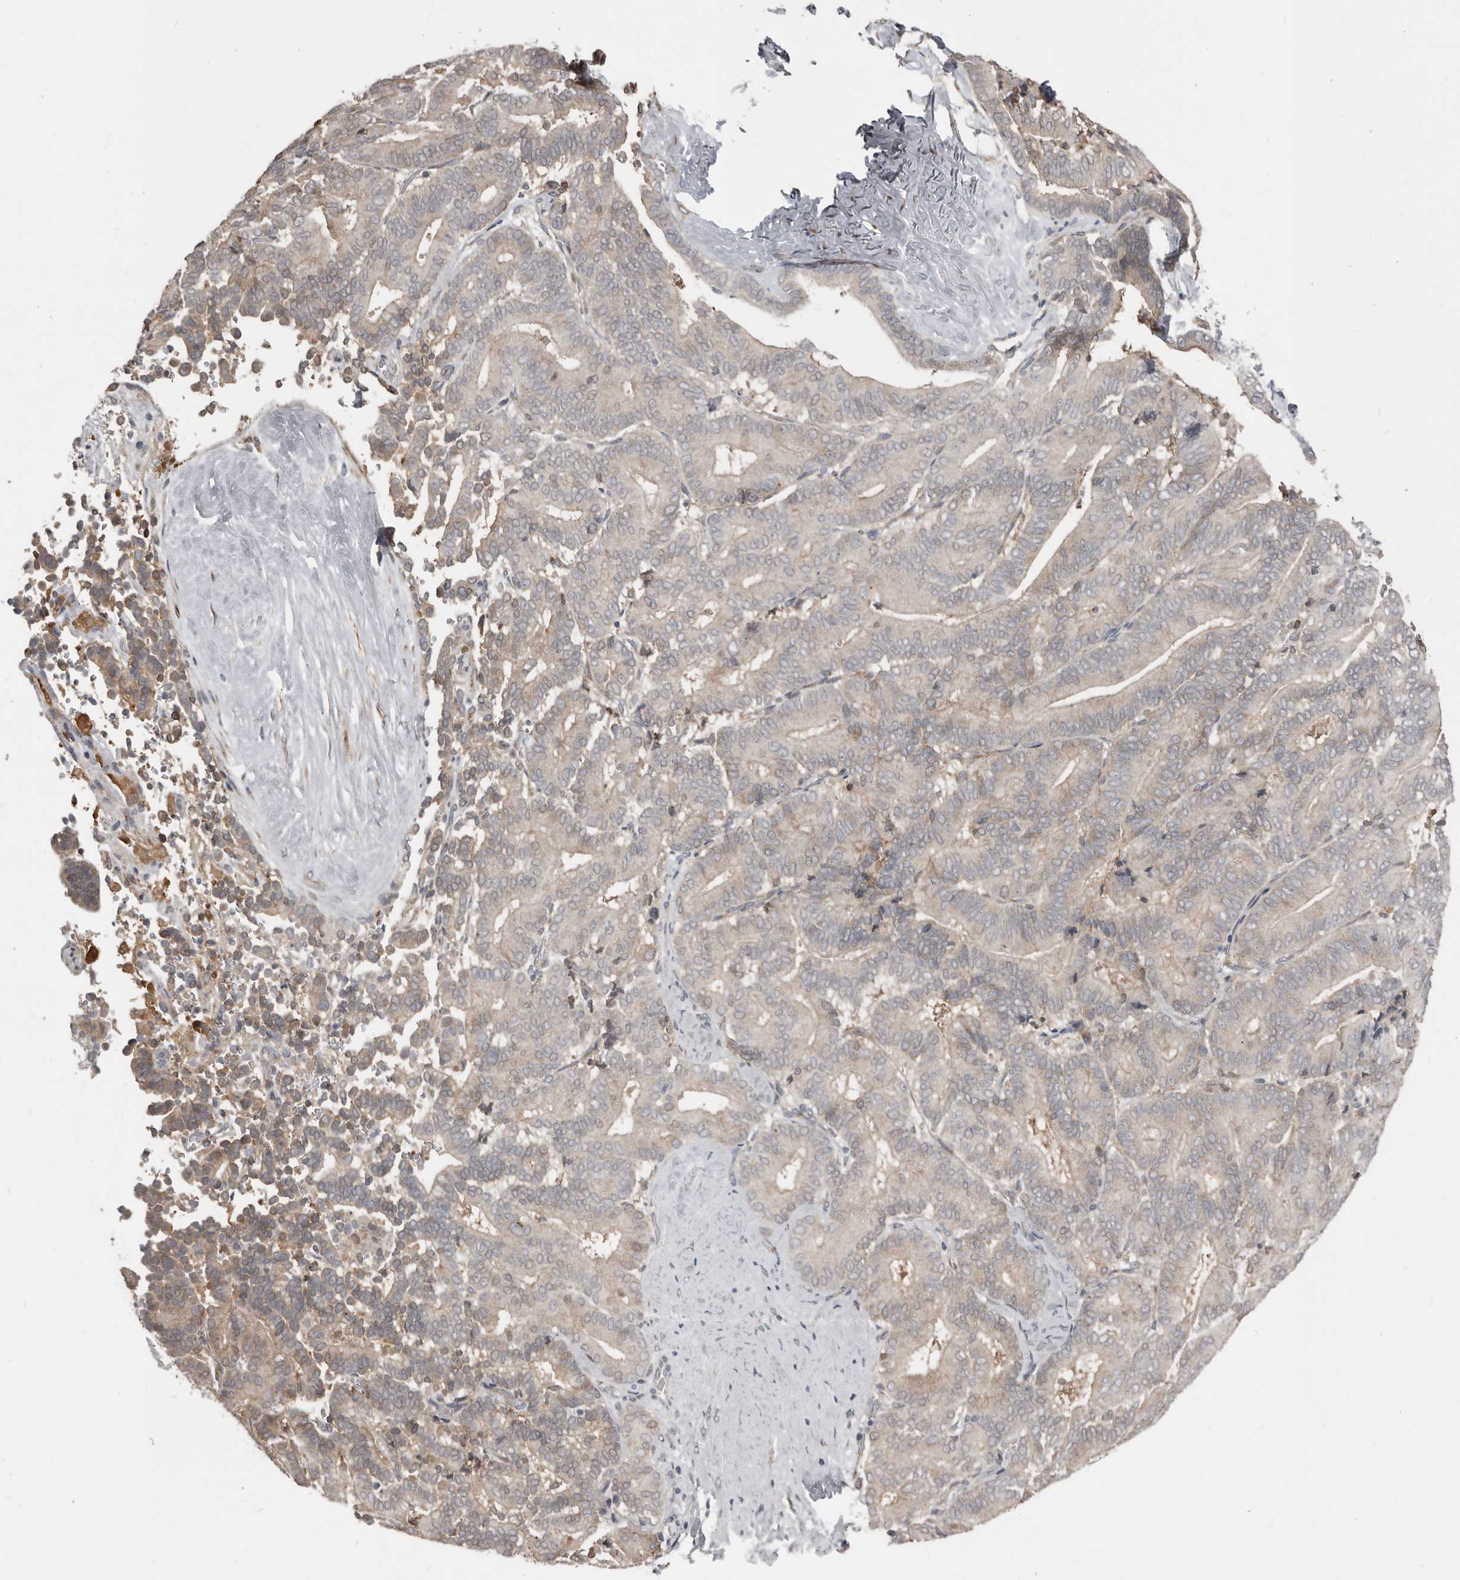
{"staining": {"intensity": "weak", "quantity": "<25%", "location": "cytoplasmic/membranous"}, "tissue": "liver cancer", "cell_type": "Tumor cells", "image_type": "cancer", "snomed": [{"axis": "morphology", "description": "Cholangiocarcinoma"}, {"axis": "topography", "description": "Liver"}], "caption": "This is an IHC photomicrograph of cholangiocarcinoma (liver). There is no expression in tumor cells.", "gene": "KCNJ8", "patient": {"sex": "female", "age": 75}}